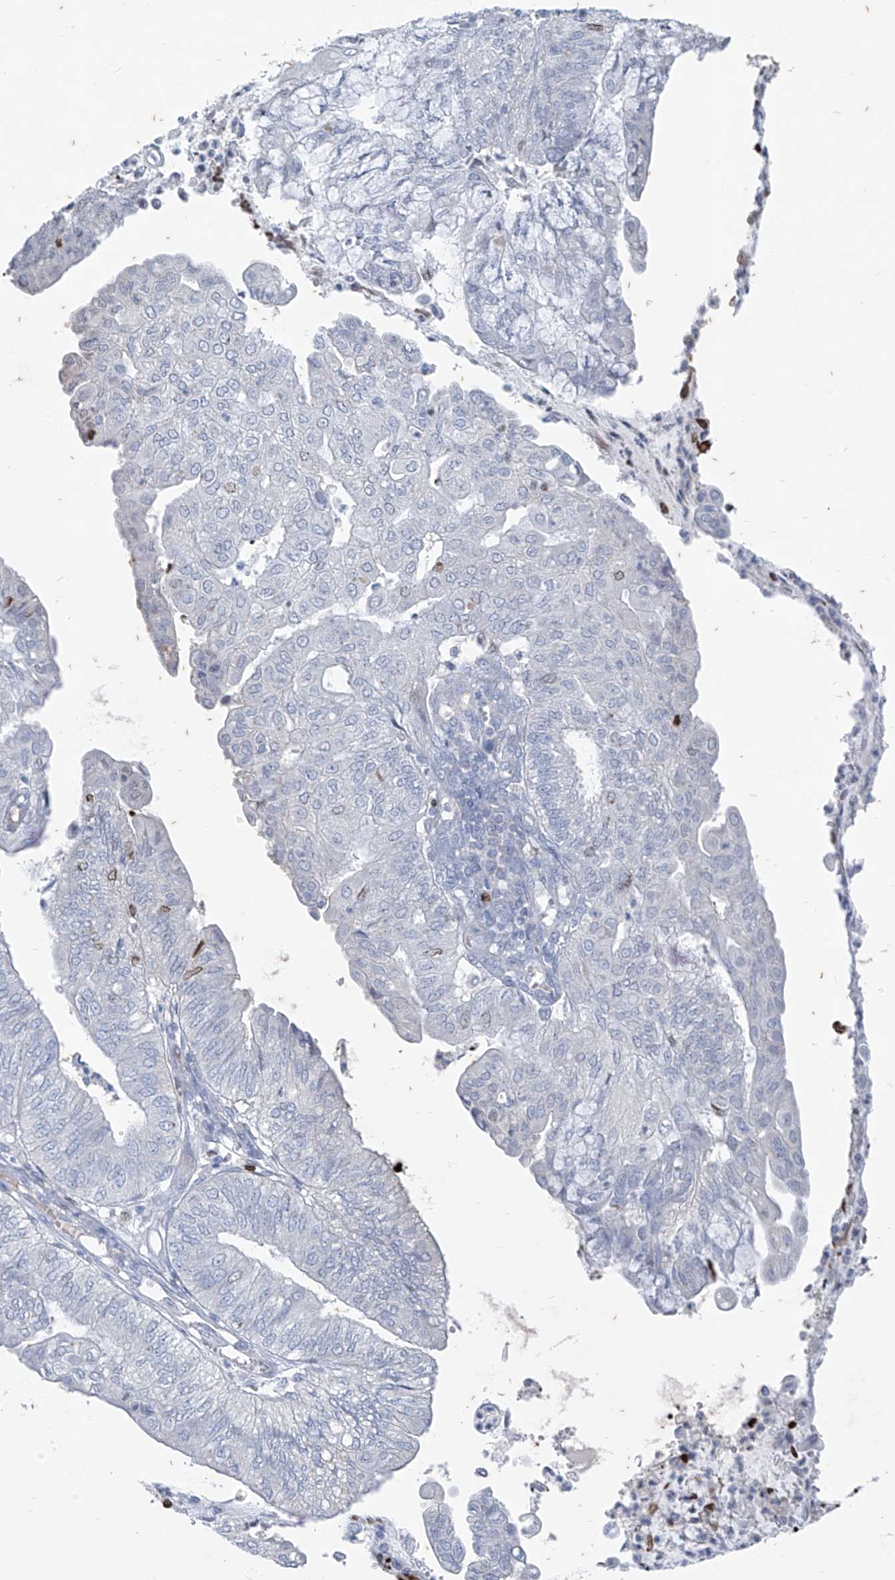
{"staining": {"intensity": "negative", "quantity": "none", "location": "none"}, "tissue": "endometrial cancer", "cell_type": "Tumor cells", "image_type": "cancer", "snomed": [{"axis": "morphology", "description": "Adenocarcinoma, NOS"}, {"axis": "topography", "description": "Endometrium"}], "caption": "Immunohistochemistry photomicrograph of human endometrial cancer stained for a protein (brown), which demonstrates no expression in tumor cells.", "gene": "CX3CR1", "patient": {"sex": "female", "age": 59}}